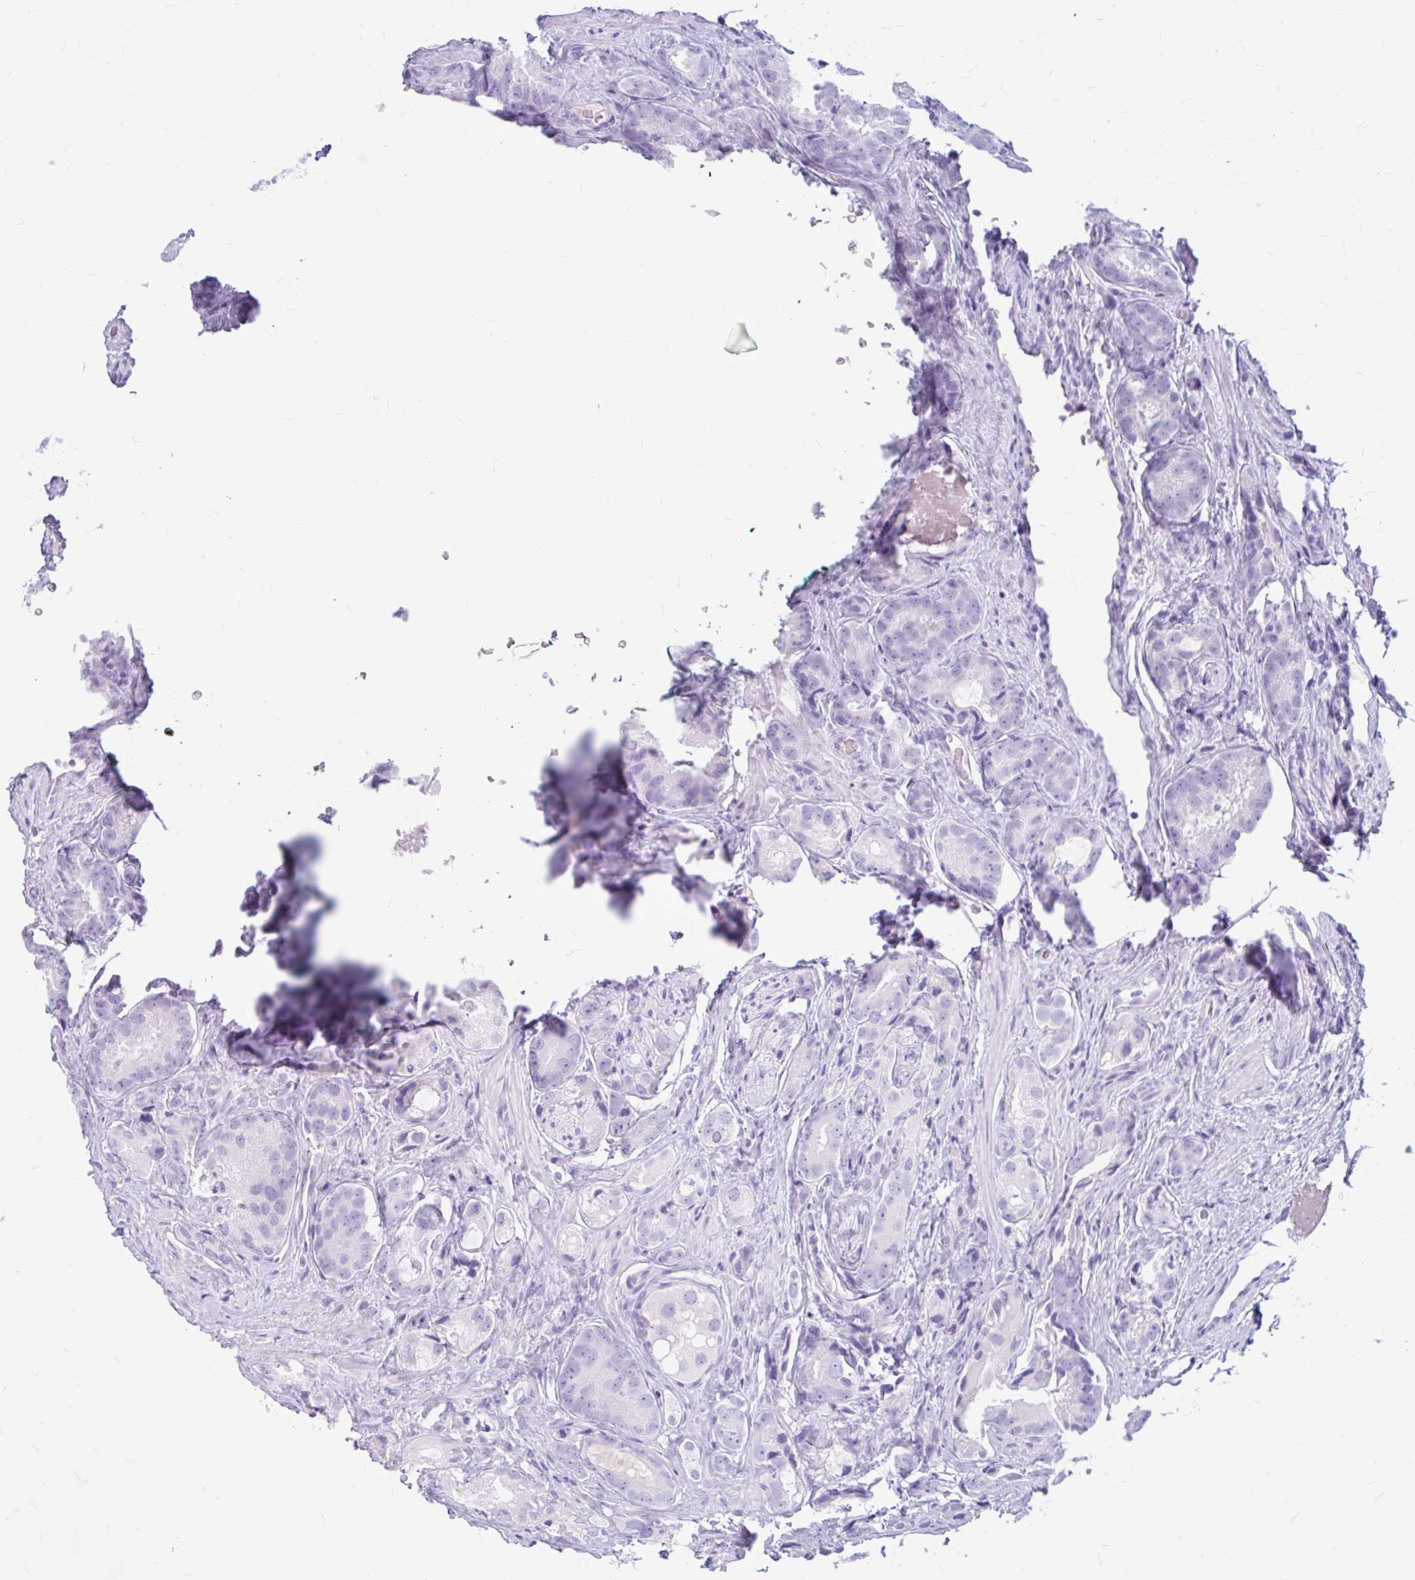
{"staining": {"intensity": "negative", "quantity": "none", "location": "none"}, "tissue": "prostate cancer", "cell_type": "Tumor cells", "image_type": "cancer", "snomed": [{"axis": "morphology", "description": "Adenocarcinoma, High grade"}, {"axis": "topography", "description": "Prostate"}], "caption": "Photomicrograph shows no protein expression in tumor cells of prostate cancer (high-grade adenocarcinoma) tissue. The staining was performed using DAB (3,3'-diaminobenzidine) to visualize the protein expression in brown, while the nuclei were stained in blue with hematoxylin (Magnification: 20x).", "gene": "KLHDC7A", "patient": {"sex": "male", "age": 71}}